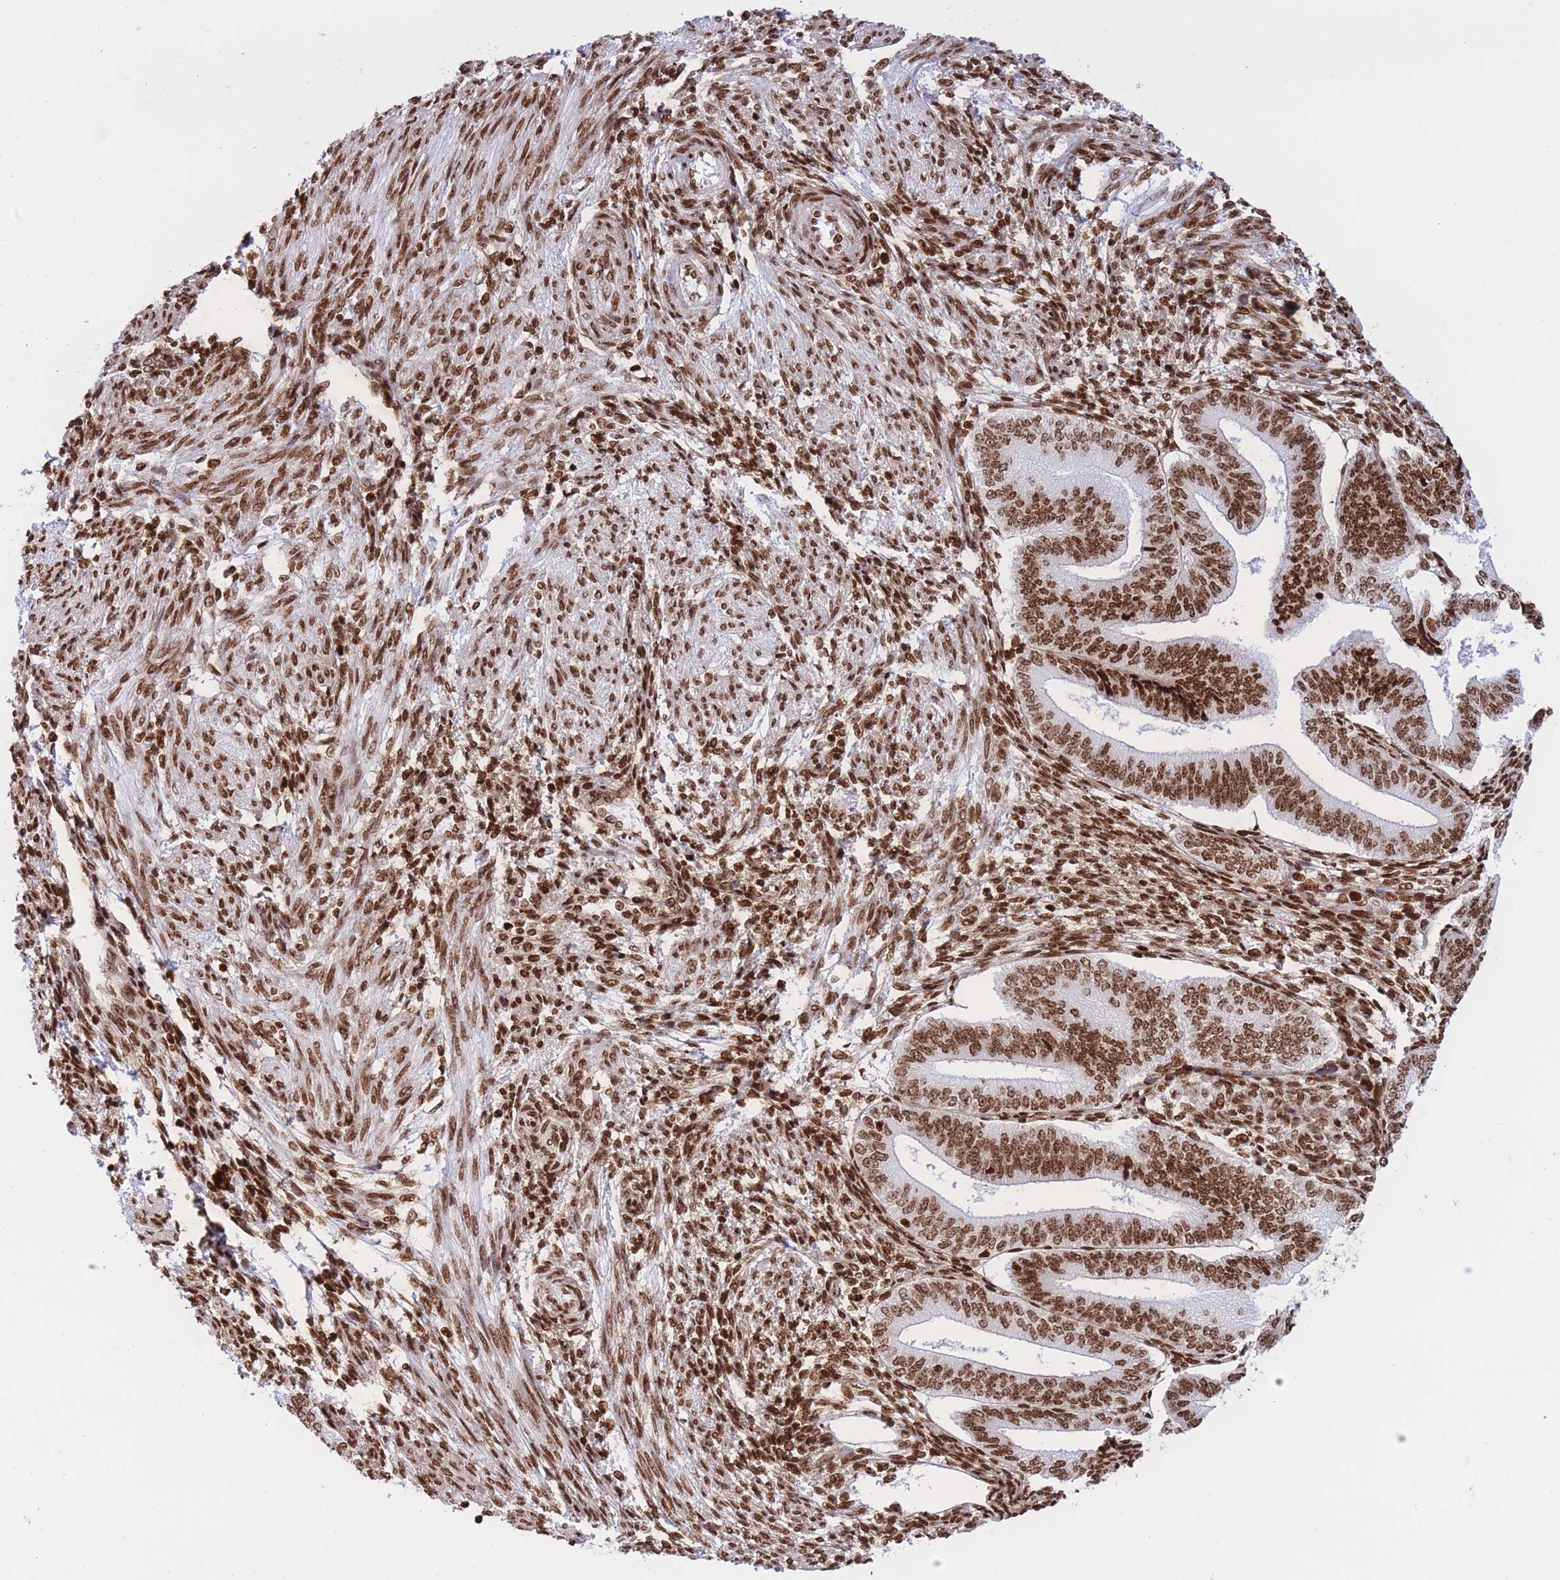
{"staining": {"intensity": "strong", "quantity": ">75%", "location": "nuclear"}, "tissue": "endometrium", "cell_type": "Cells in endometrial stroma", "image_type": "normal", "snomed": [{"axis": "morphology", "description": "Normal tissue, NOS"}, {"axis": "topography", "description": "Endometrium"}], "caption": "High-power microscopy captured an immunohistochemistry (IHC) photomicrograph of unremarkable endometrium, revealing strong nuclear expression in approximately >75% of cells in endometrial stroma.", "gene": "H2BC10", "patient": {"sex": "female", "age": 34}}